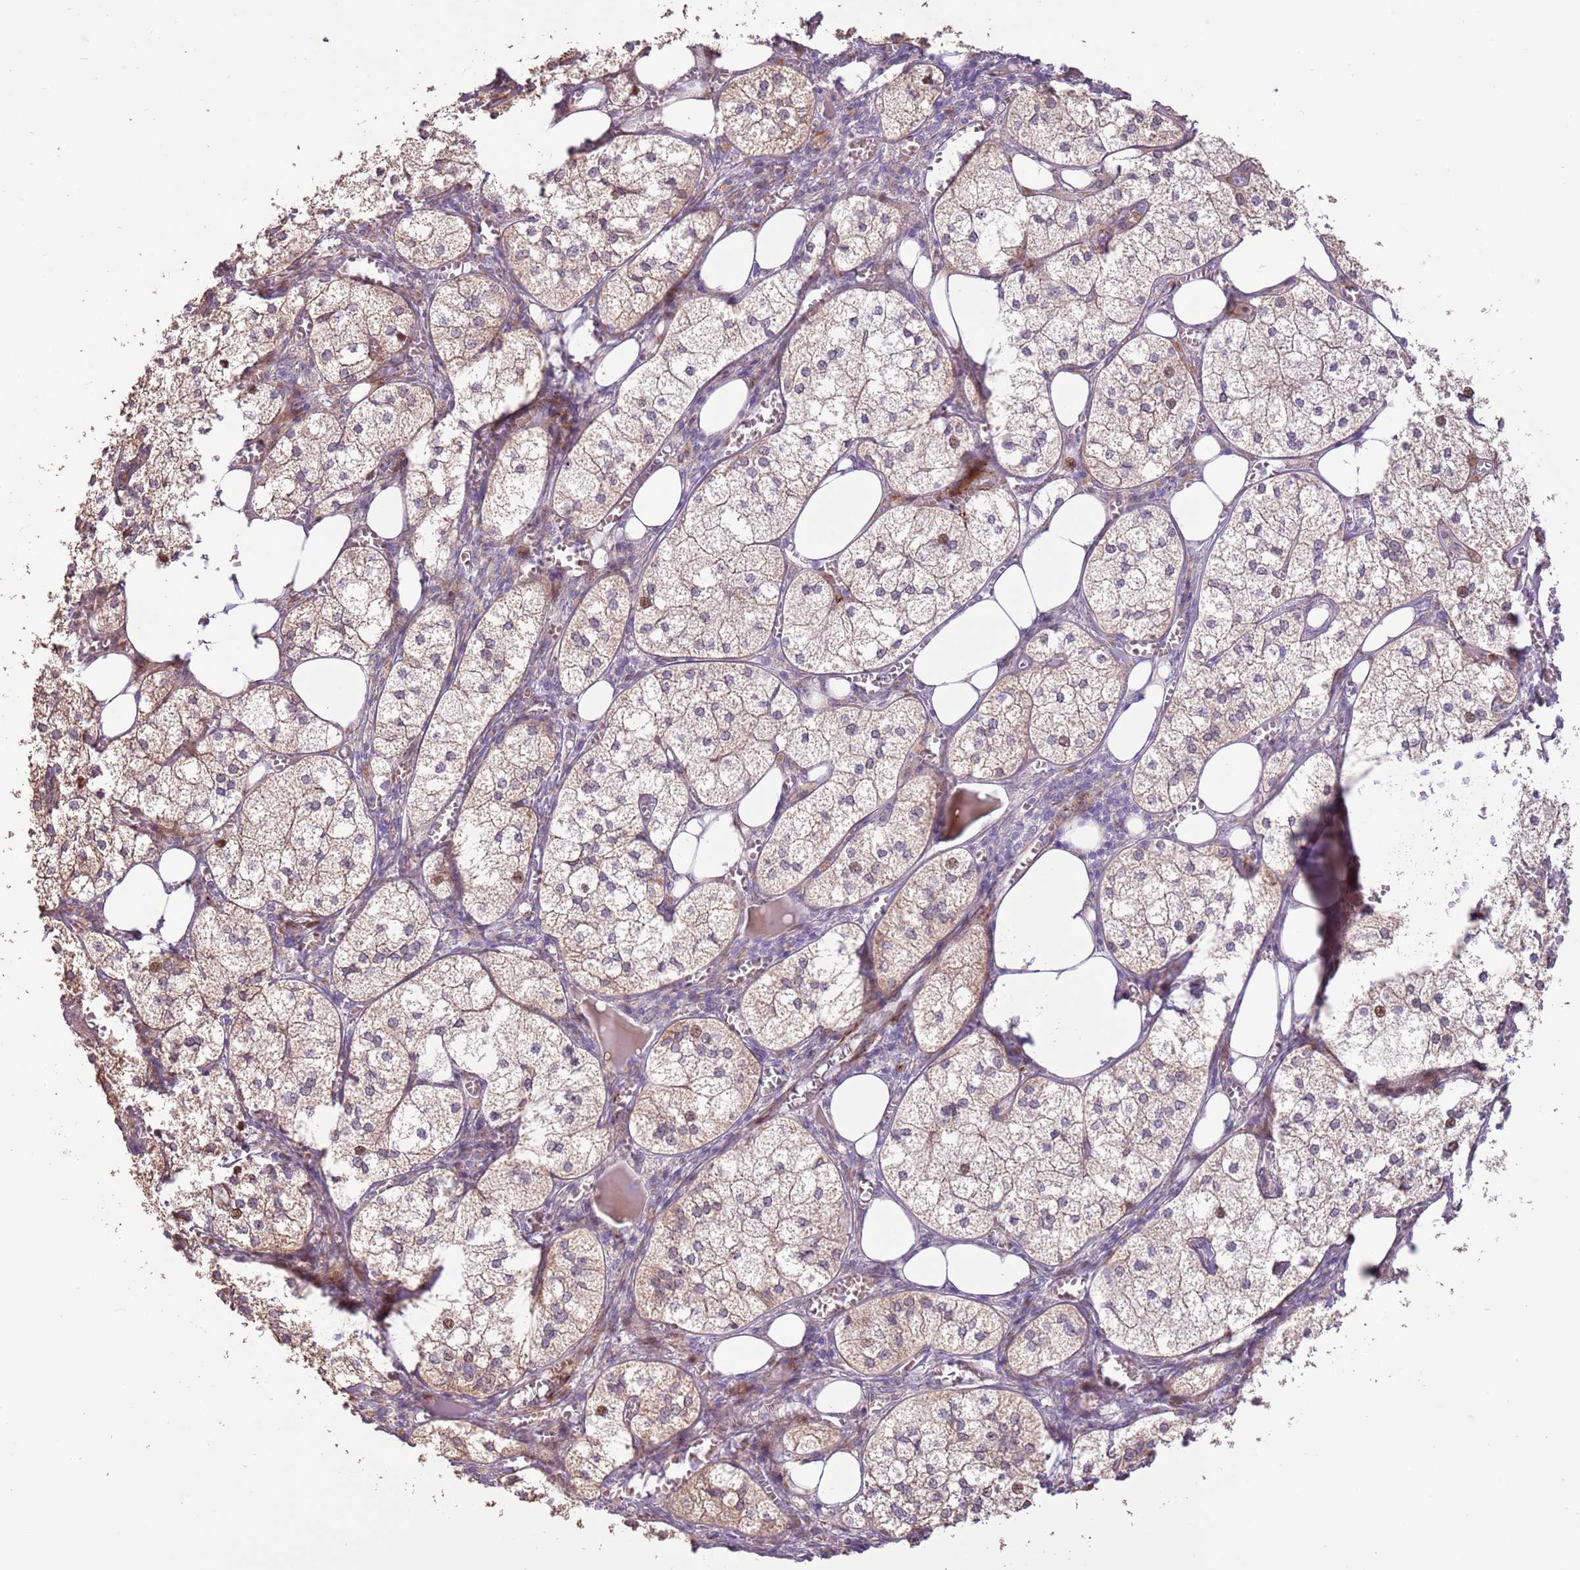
{"staining": {"intensity": "moderate", "quantity": "25%-75%", "location": "cytoplasmic/membranous,nuclear"}, "tissue": "adrenal gland", "cell_type": "Glandular cells", "image_type": "normal", "snomed": [{"axis": "morphology", "description": "Normal tissue, NOS"}, {"axis": "topography", "description": "Adrenal gland"}], "caption": "A brown stain highlights moderate cytoplasmic/membranous,nuclear staining of a protein in glandular cells of normal human adrenal gland. The protein is shown in brown color, while the nuclei are stained blue.", "gene": "LGI4", "patient": {"sex": "female", "age": 61}}